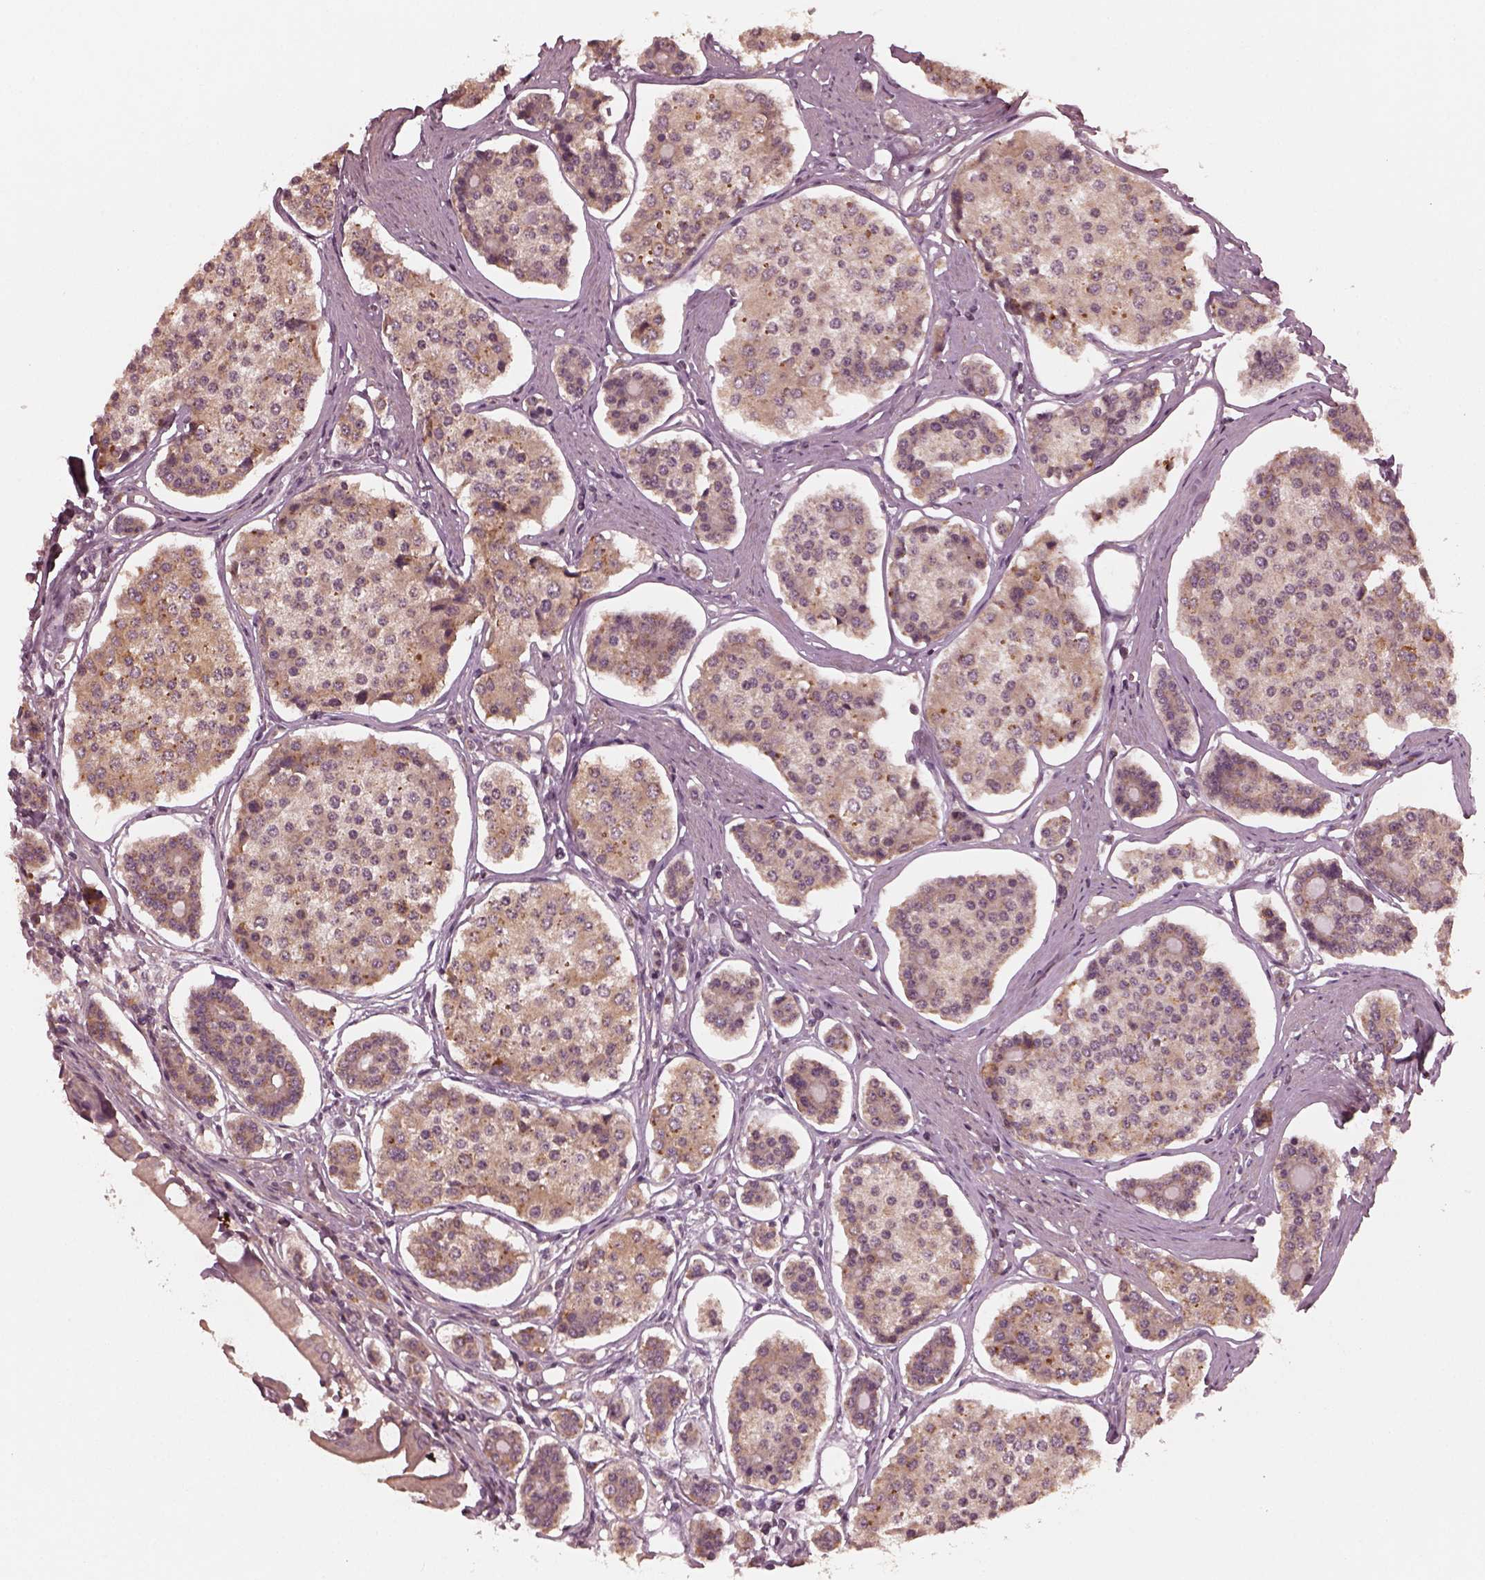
{"staining": {"intensity": "moderate", "quantity": "<25%", "location": "cytoplasmic/membranous"}, "tissue": "carcinoid", "cell_type": "Tumor cells", "image_type": "cancer", "snomed": [{"axis": "morphology", "description": "Carcinoid, malignant, NOS"}, {"axis": "topography", "description": "Small intestine"}], "caption": "Immunohistochemistry image of human carcinoid stained for a protein (brown), which reveals low levels of moderate cytoplasmic/membranous expression in about <25% of tumor cells.", "gene": "FAF2", "patient": {"sex": "female", "age": 65}}